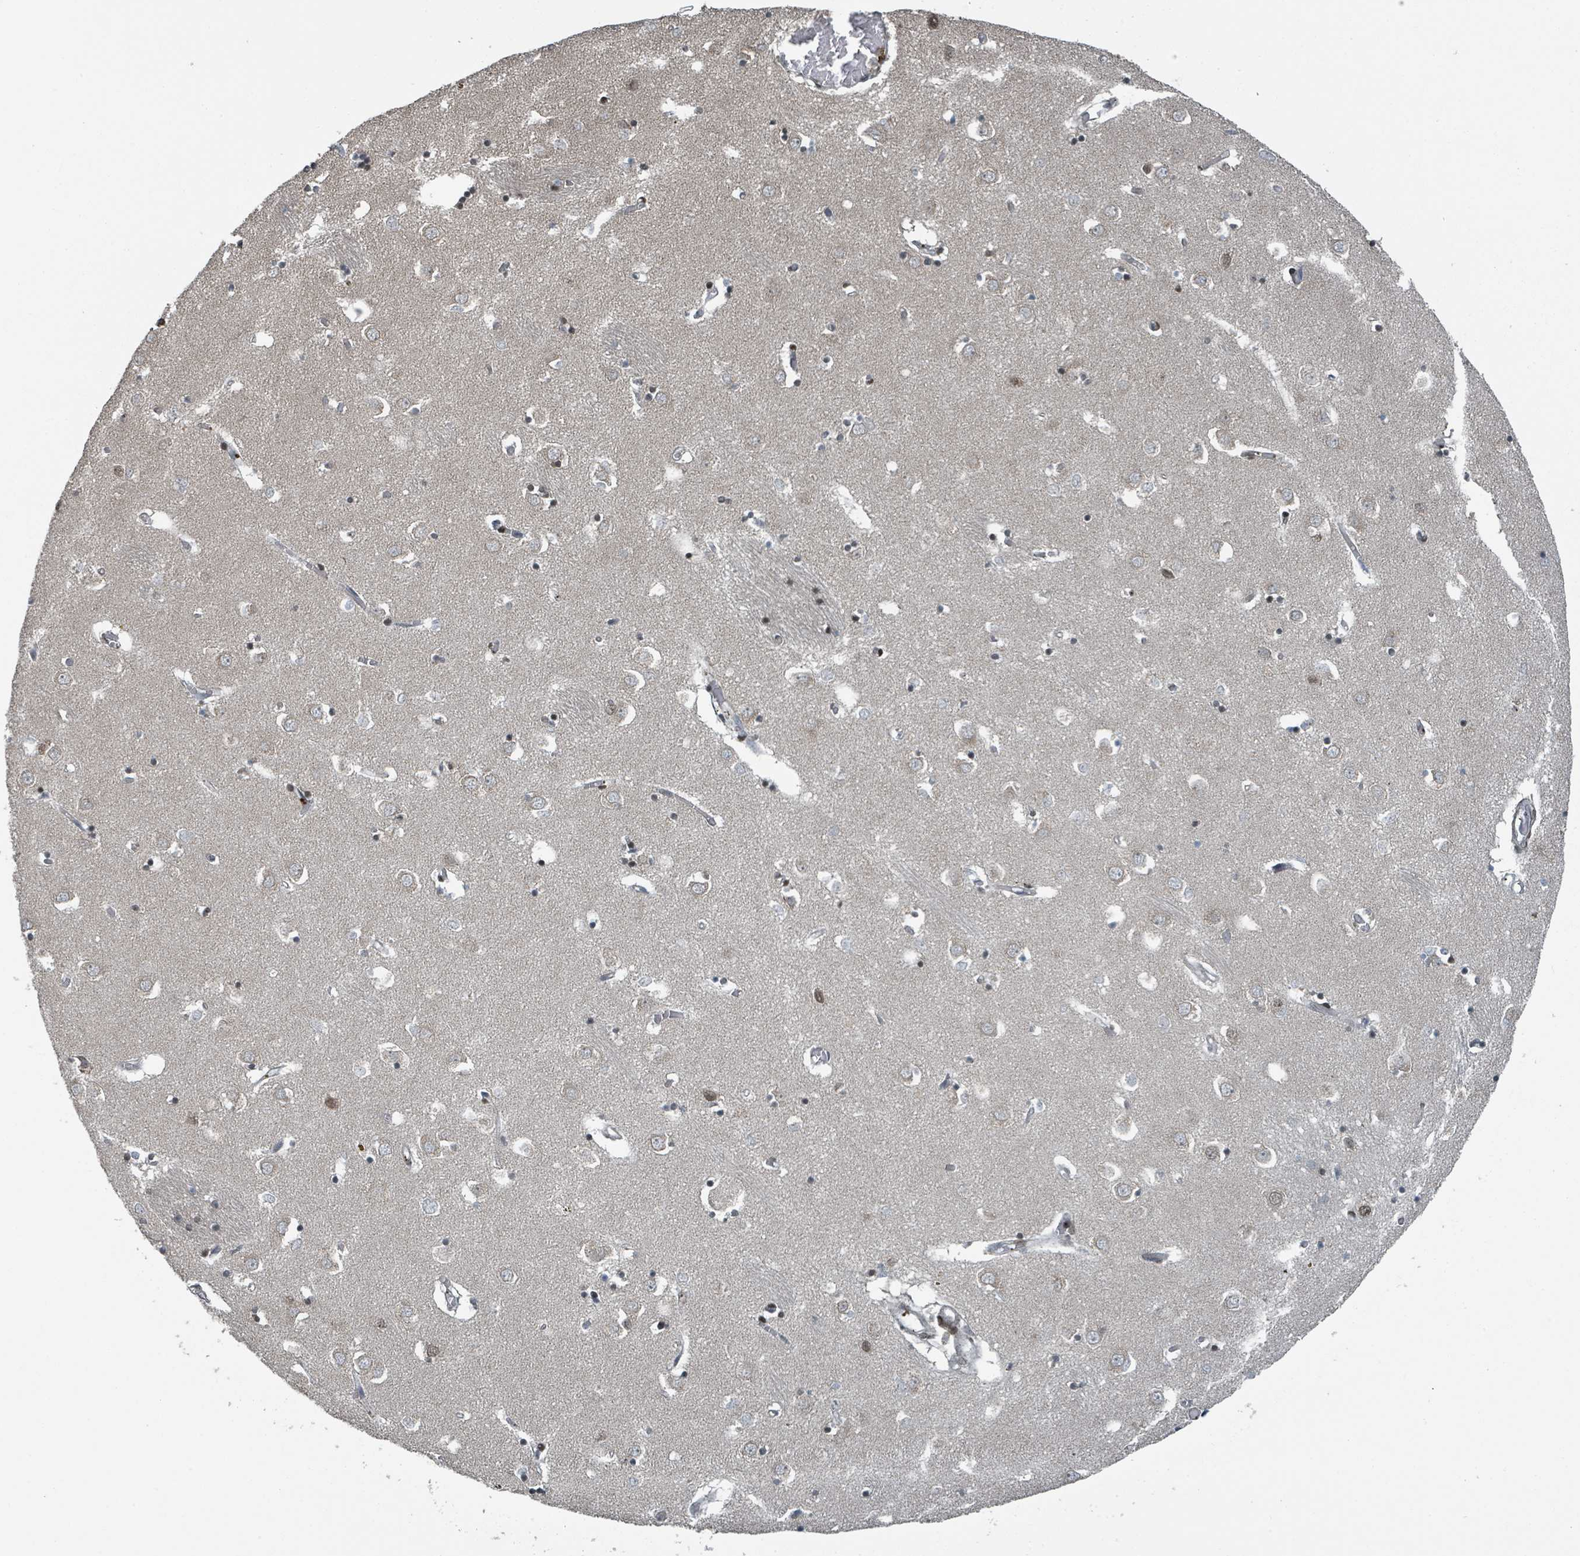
{"staining": {"intensity": "strong", "quantity": "<25%", "location": "nuclear"}, "tissue": "caudate", "cell_type": "Glial cells", "image_type": "normal", "snomed": [{"axis": "morphology", "description": "Normal tissue, NOS"}, {"axis": "topography", "description": "Lateral ventricle wall"}], "caption": "The micrograph displays staining of benign caudate, revealing strong nuclear protein staining (brown color) within glial cells. (Brightfield microscopy of DAB IHC at high magnification).", "gene": "PHIP", "patient": {"sex": "male", "age": 70}}